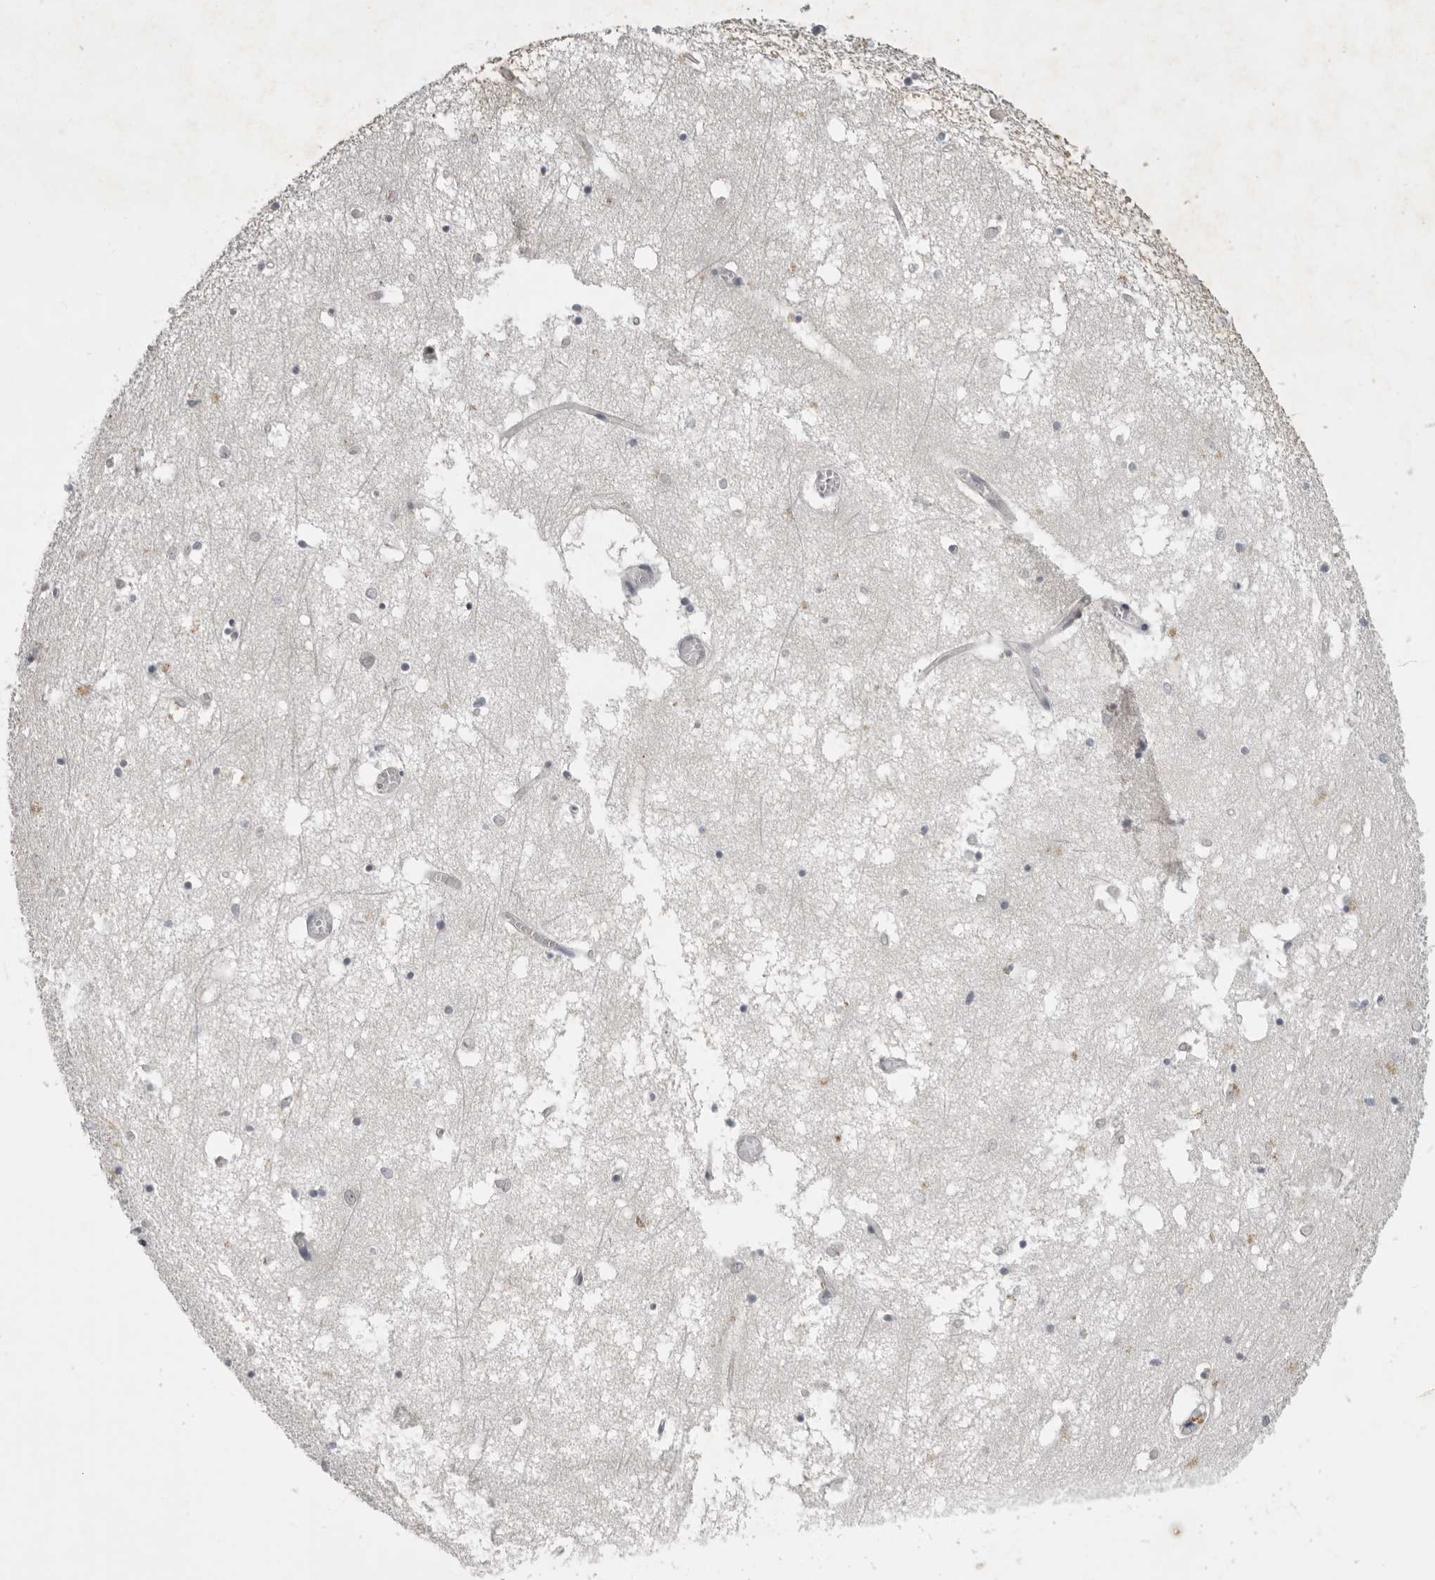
{"staining": {"intensity": "negative", "quantity": "none", "location": "none"}, "tissue": "hippocampus", "cell_type": "Glial cells", "image_type": "normal", "snomed": [{"axis": "morphology", "description": "Normal tissue, NOS"}, {"axis": "topography", "description": "Hippocampus"}], "caption": "This is a micrograph of immunohistochemistry staining of benign hippocampus, which shows no positivity in glial cells.", "gene": "MRTO4", "patient": {"sex": "male", "age": 70}}